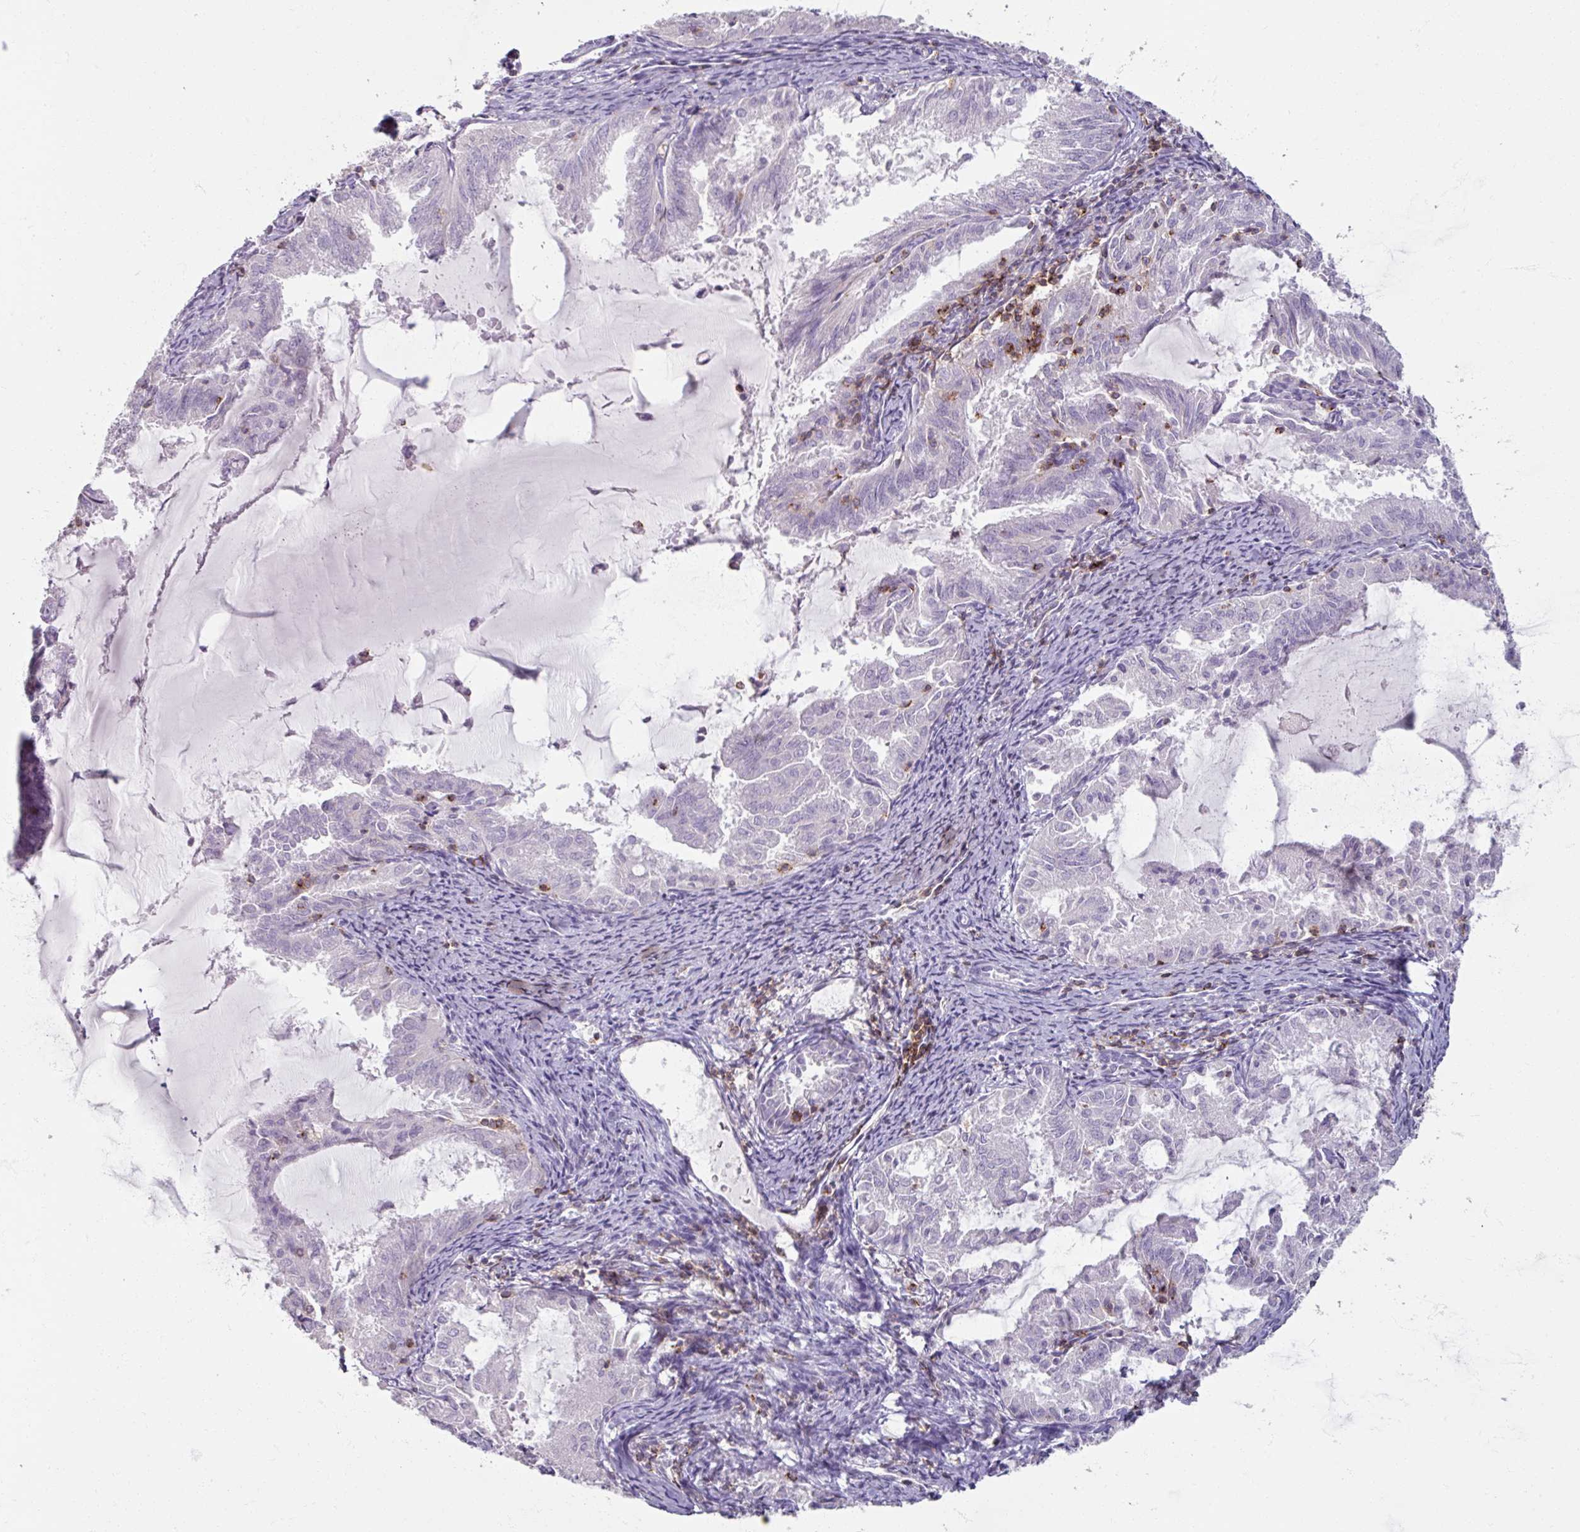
{"staining": {"intensity": "negative", "quantity": "none", "location": "none"}, "tissue": "endometrial cancer", "cell_type": "Tumor cells", "image_type": "cancer", "snomed": [{"axis": "morphology", "description": "Adenocarcinoma, NOS"}, {"axis": "topography", "description": "Endometrium"}], "caption": "Human endometrial adenocarcinoma stained for a protein using IHC reveals no staining in tumor cells.", "gene": "PTPRC", "patient": {"sex": "female", "age": 70}}